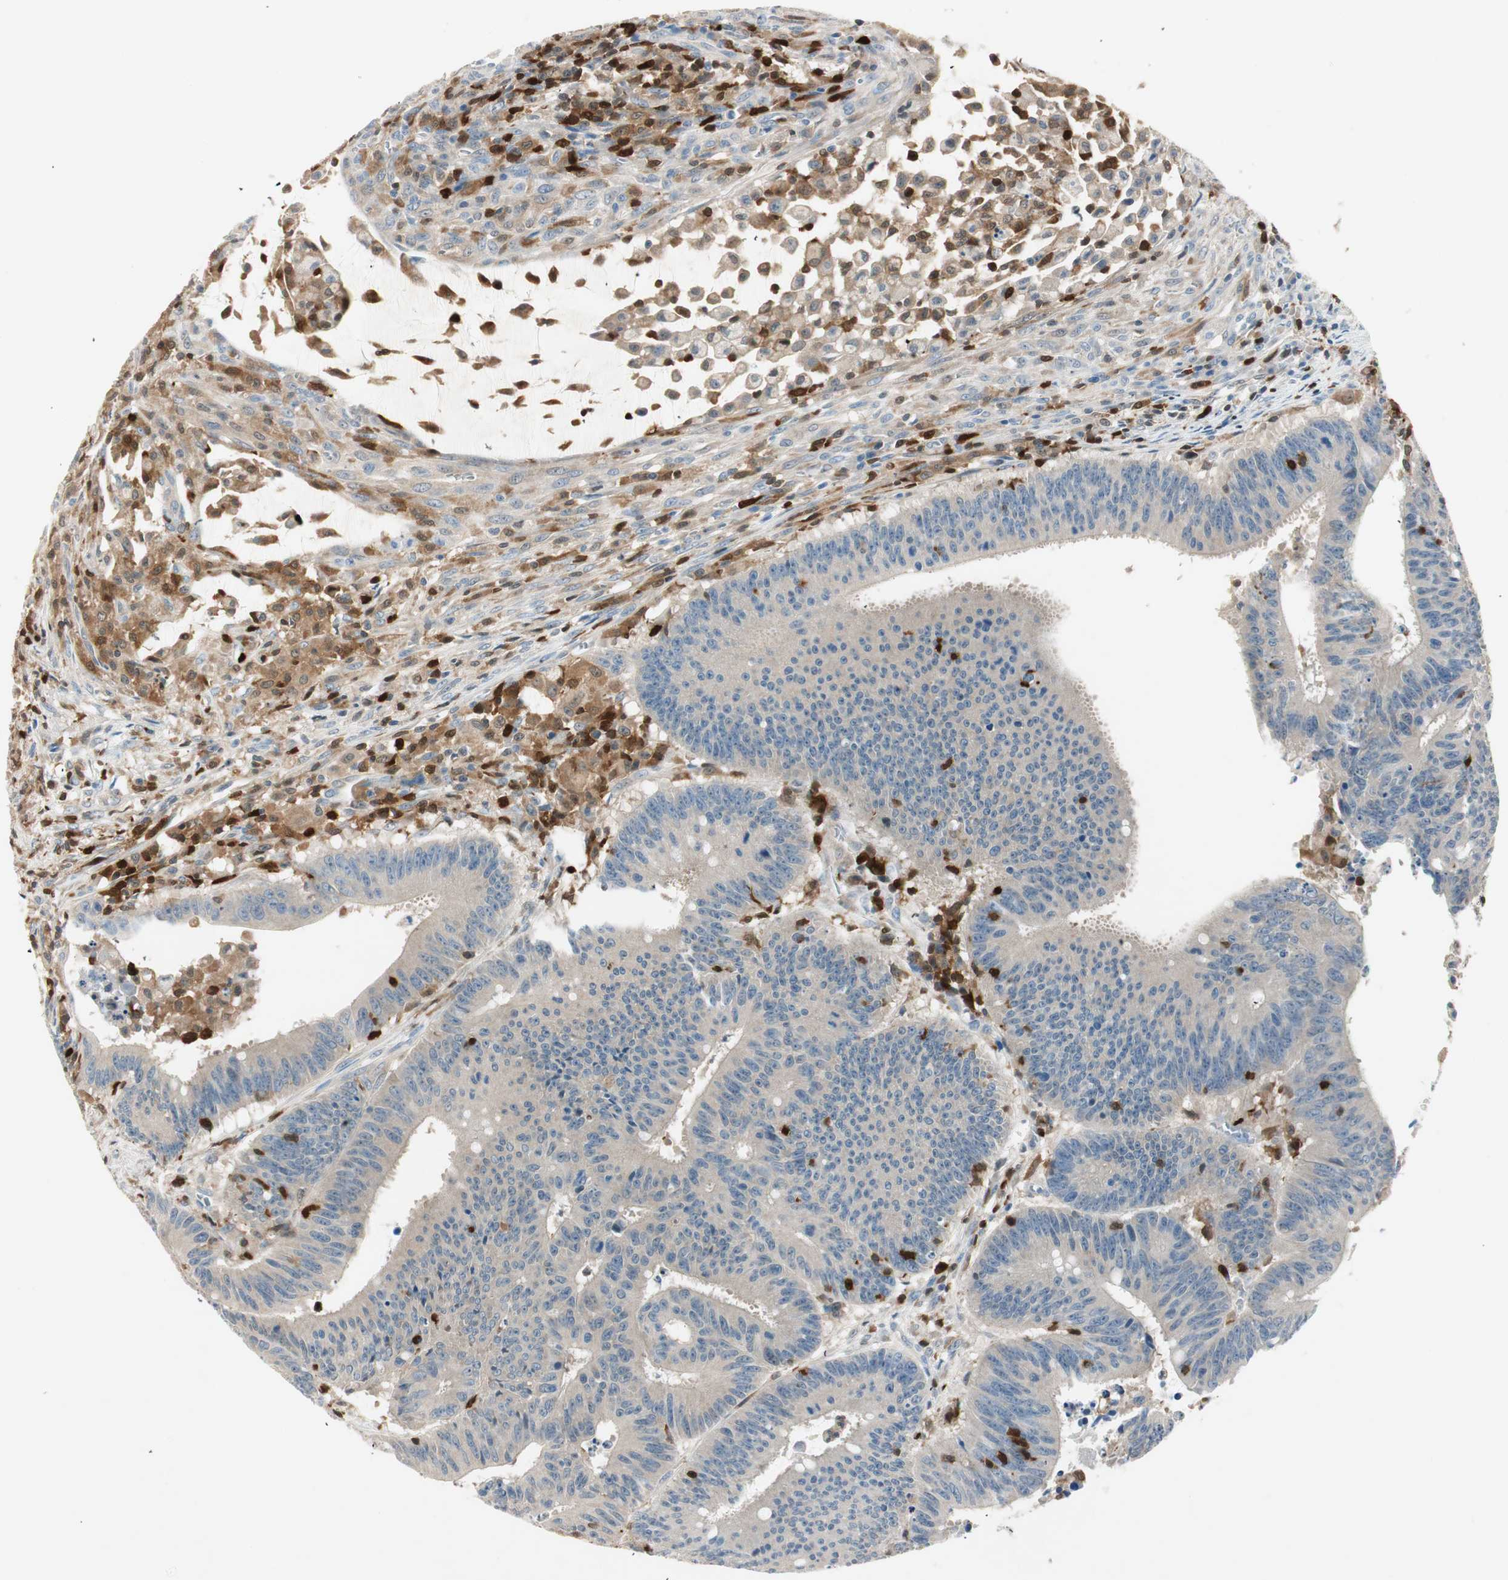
{"staining": {"intensity": "negative", "quantity": "none", "location": "none"}, "tissue": "colorectal cancer", "cell_type": "Tumor cells", "image_type": "cancer", "snomed": [{"axis": "morphology", "description": "Adenocarcinoma, NOS"}, {"axis": "topography", "description": "Colon"}], "caption": "The histopathology image shows no staining of tumor cells in colorectal adenocarcinoma.", "gene": "COTL1", "patient": {"sex": "male", "age": 45}}